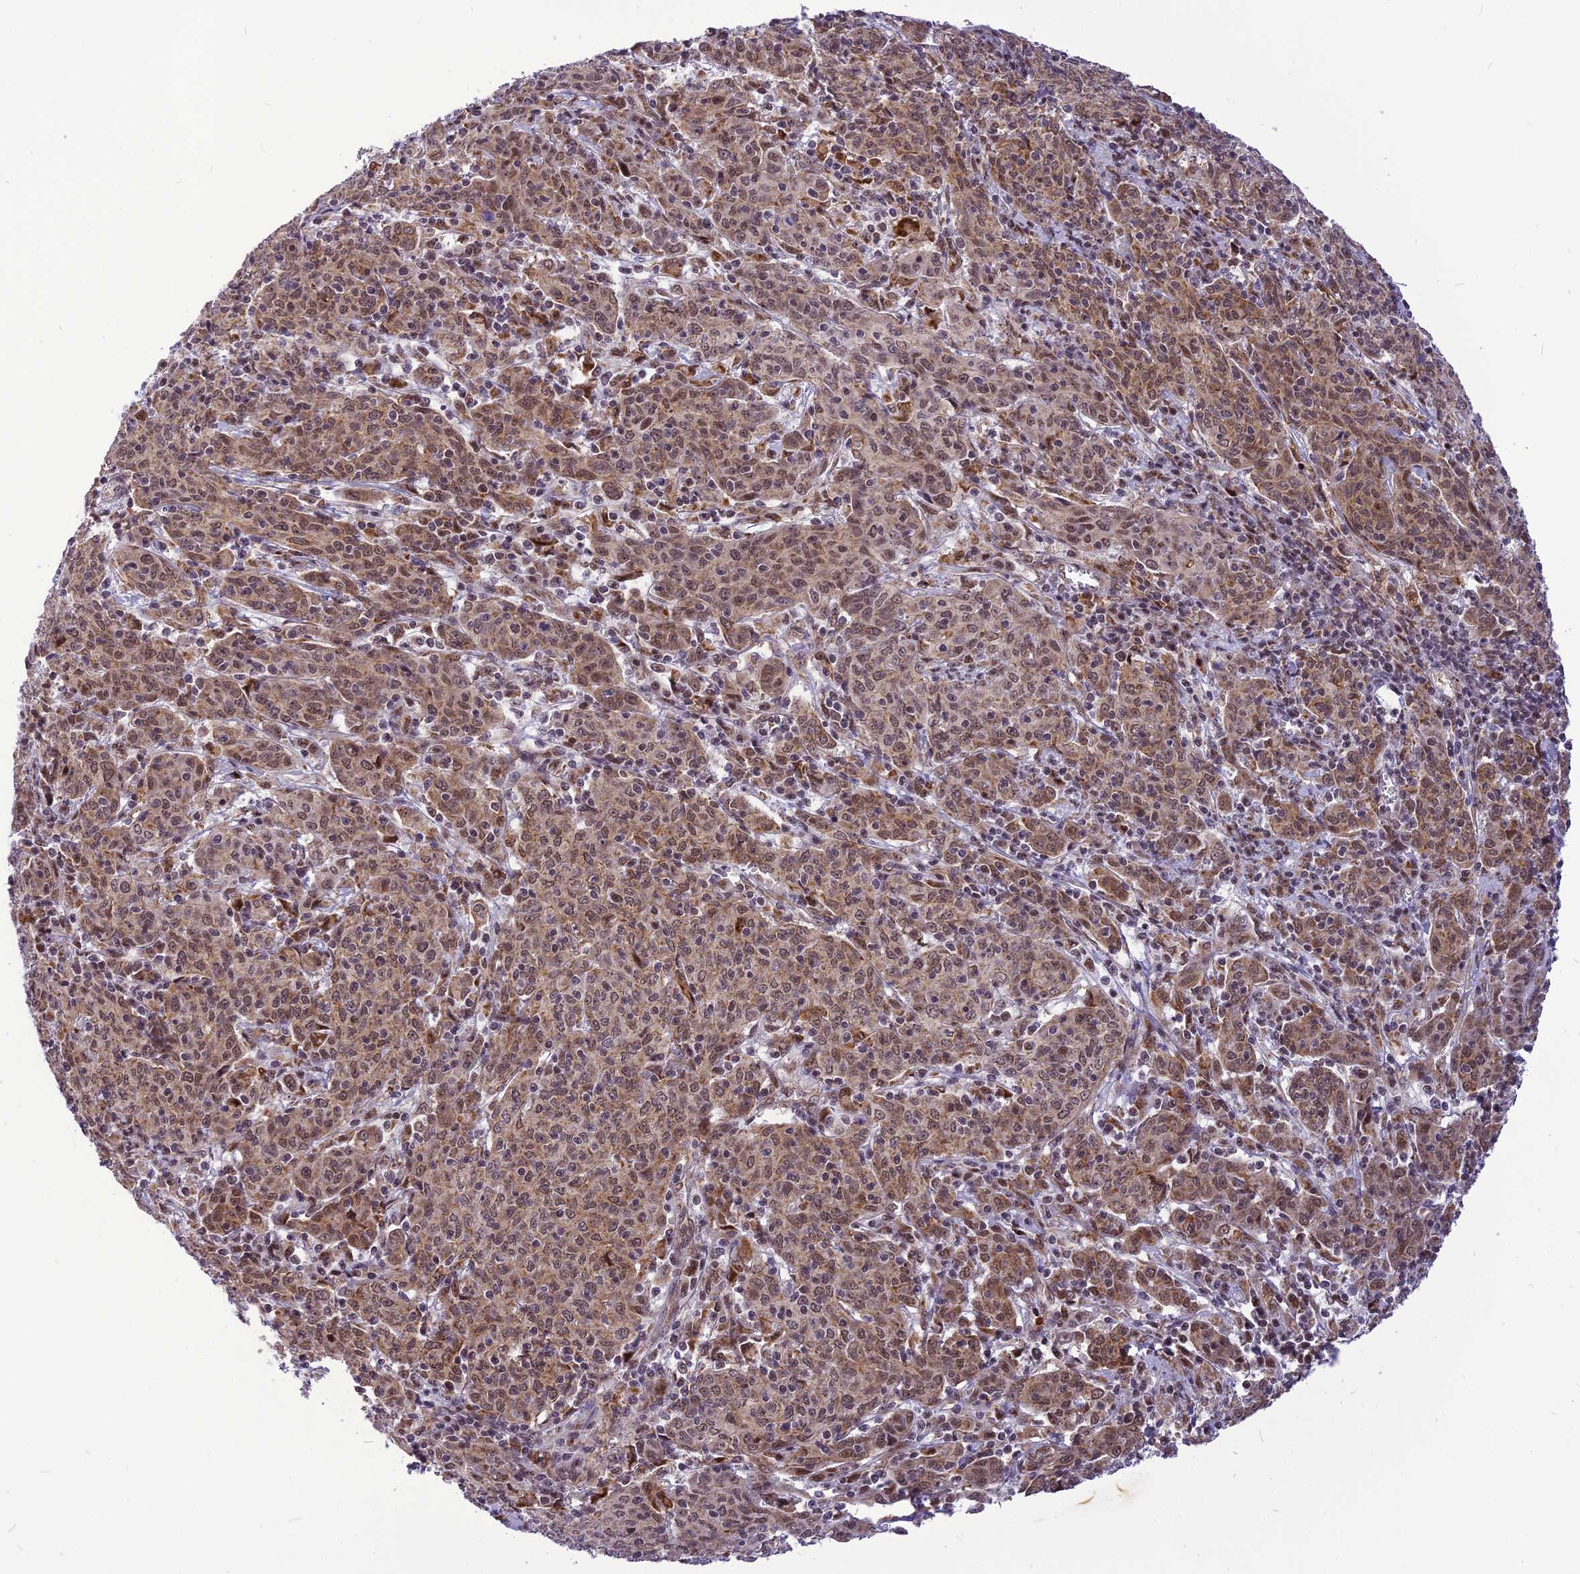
{"staining": {"intensity": "moderate", "quantity": ">75%", "location": "cytoplasmic/membranous,nuclear"}, "tissue": "cervical cancer", "cell_type": "Tumor cells", "image_type": "cancer", "snomed": [{"axis": "morphology", "description": "Squamous cell carcinoma, NOS"}, {"axis": "topography", "description": "Cervix"}], "caption": "Immunohistochemical staining of cervical cancer (squamous cell carcinoma) shows medium levels of moderate cytoplasmic/membranous and nuclear staining in approximately >75% of tumor cells.", "gene": "CMC1", "patient": {"sex": "female", "age": 67}}